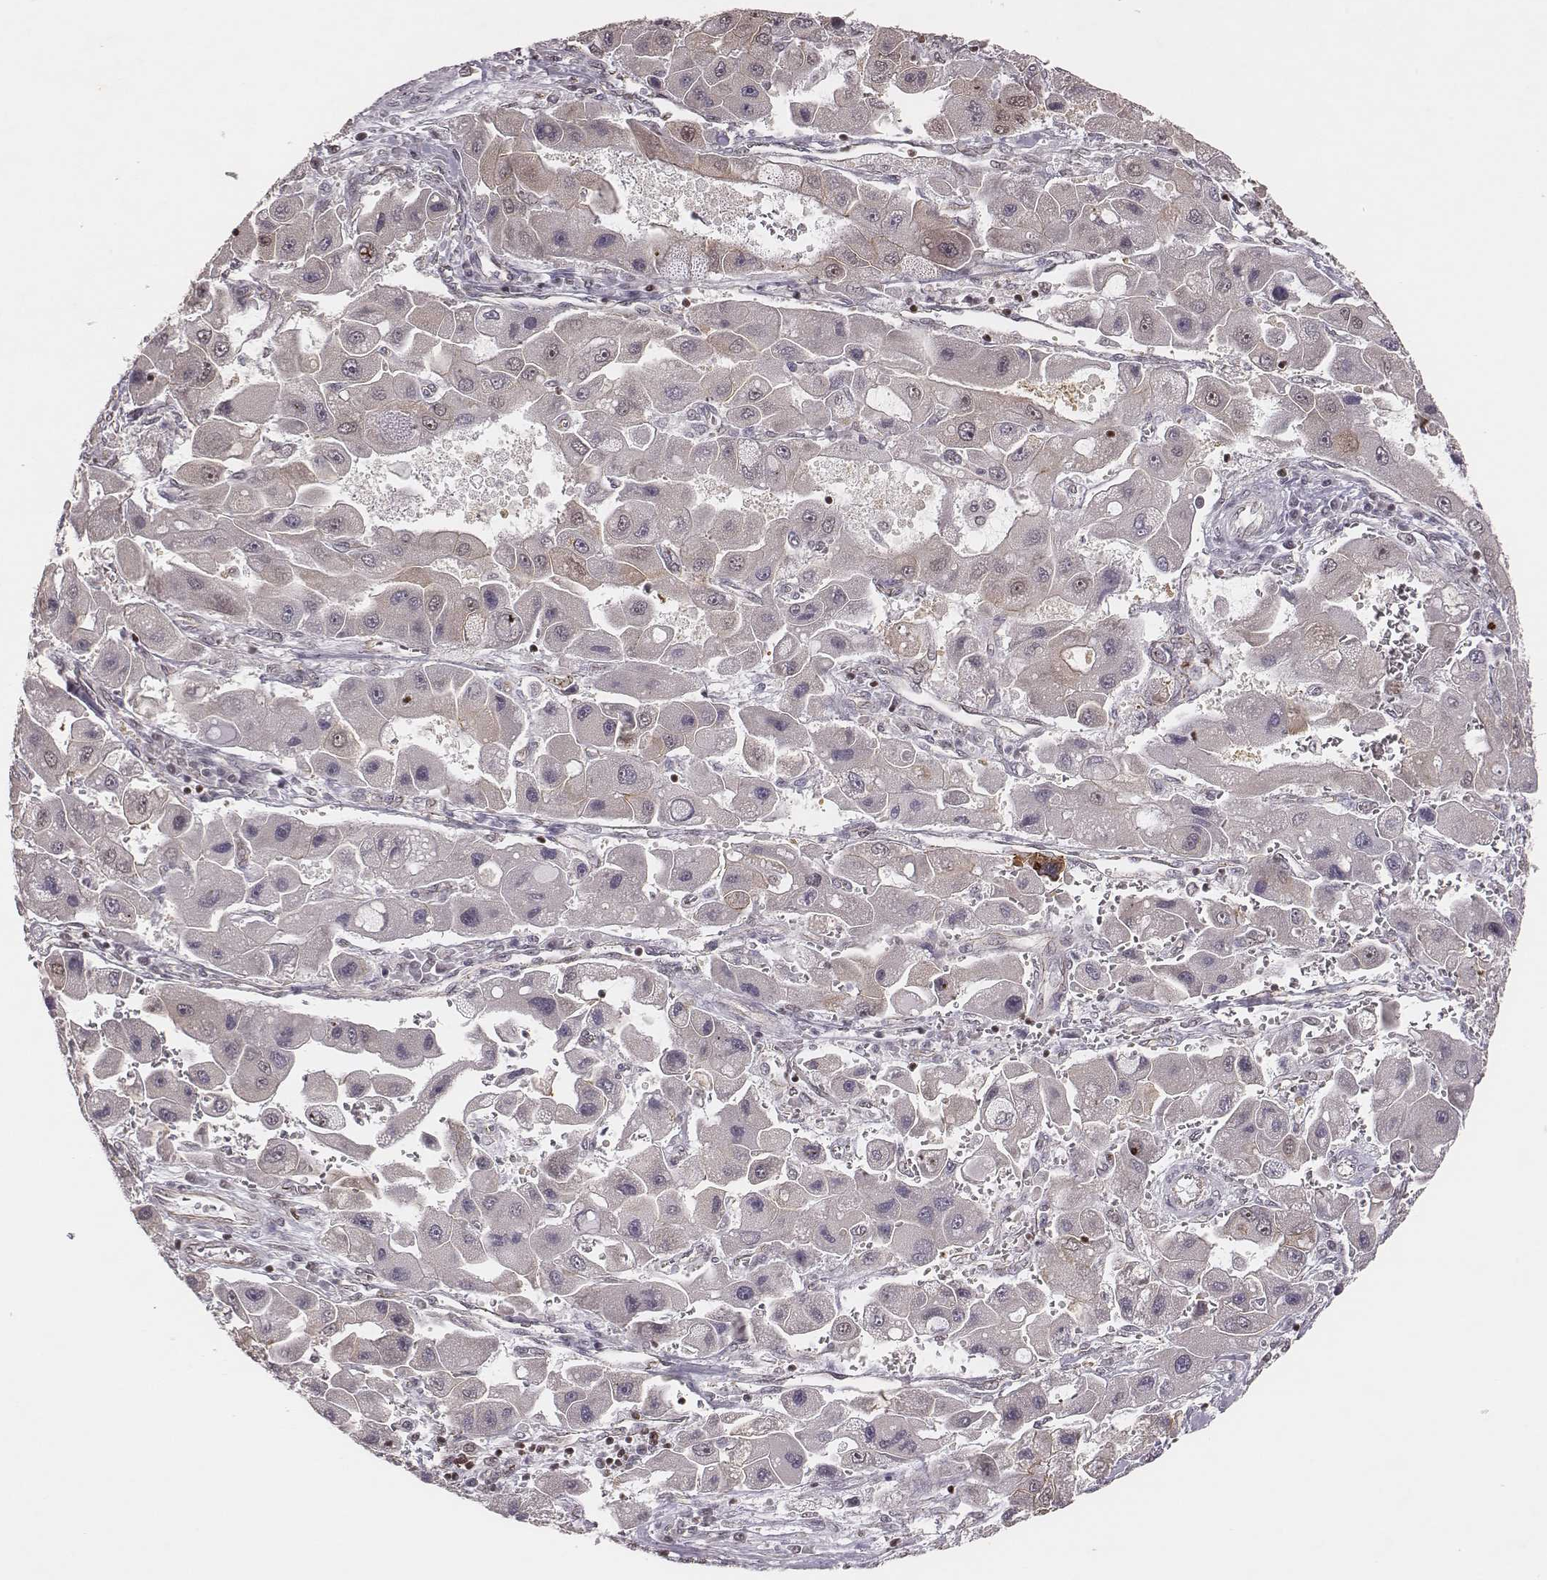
{"staining": {"intensity": "negative", "quantity": "none", "location": "none"}, "tissue": "liver cancer", "cell_type": "Tumor cells", "image_type": "cancer", "snomed": [{"axis": "morphology", "description": "Carcinoma, Hepatocellular, NOS"}, {"axis": "topography", "description": "Liver"}], "caption": "This is a histopathology image of IHC staining of liver hepatocellular carcinoma, which shows no positivity in tumor cells.", "gene": "WDR59", "patient": {"sex": "male", "age": 24}}